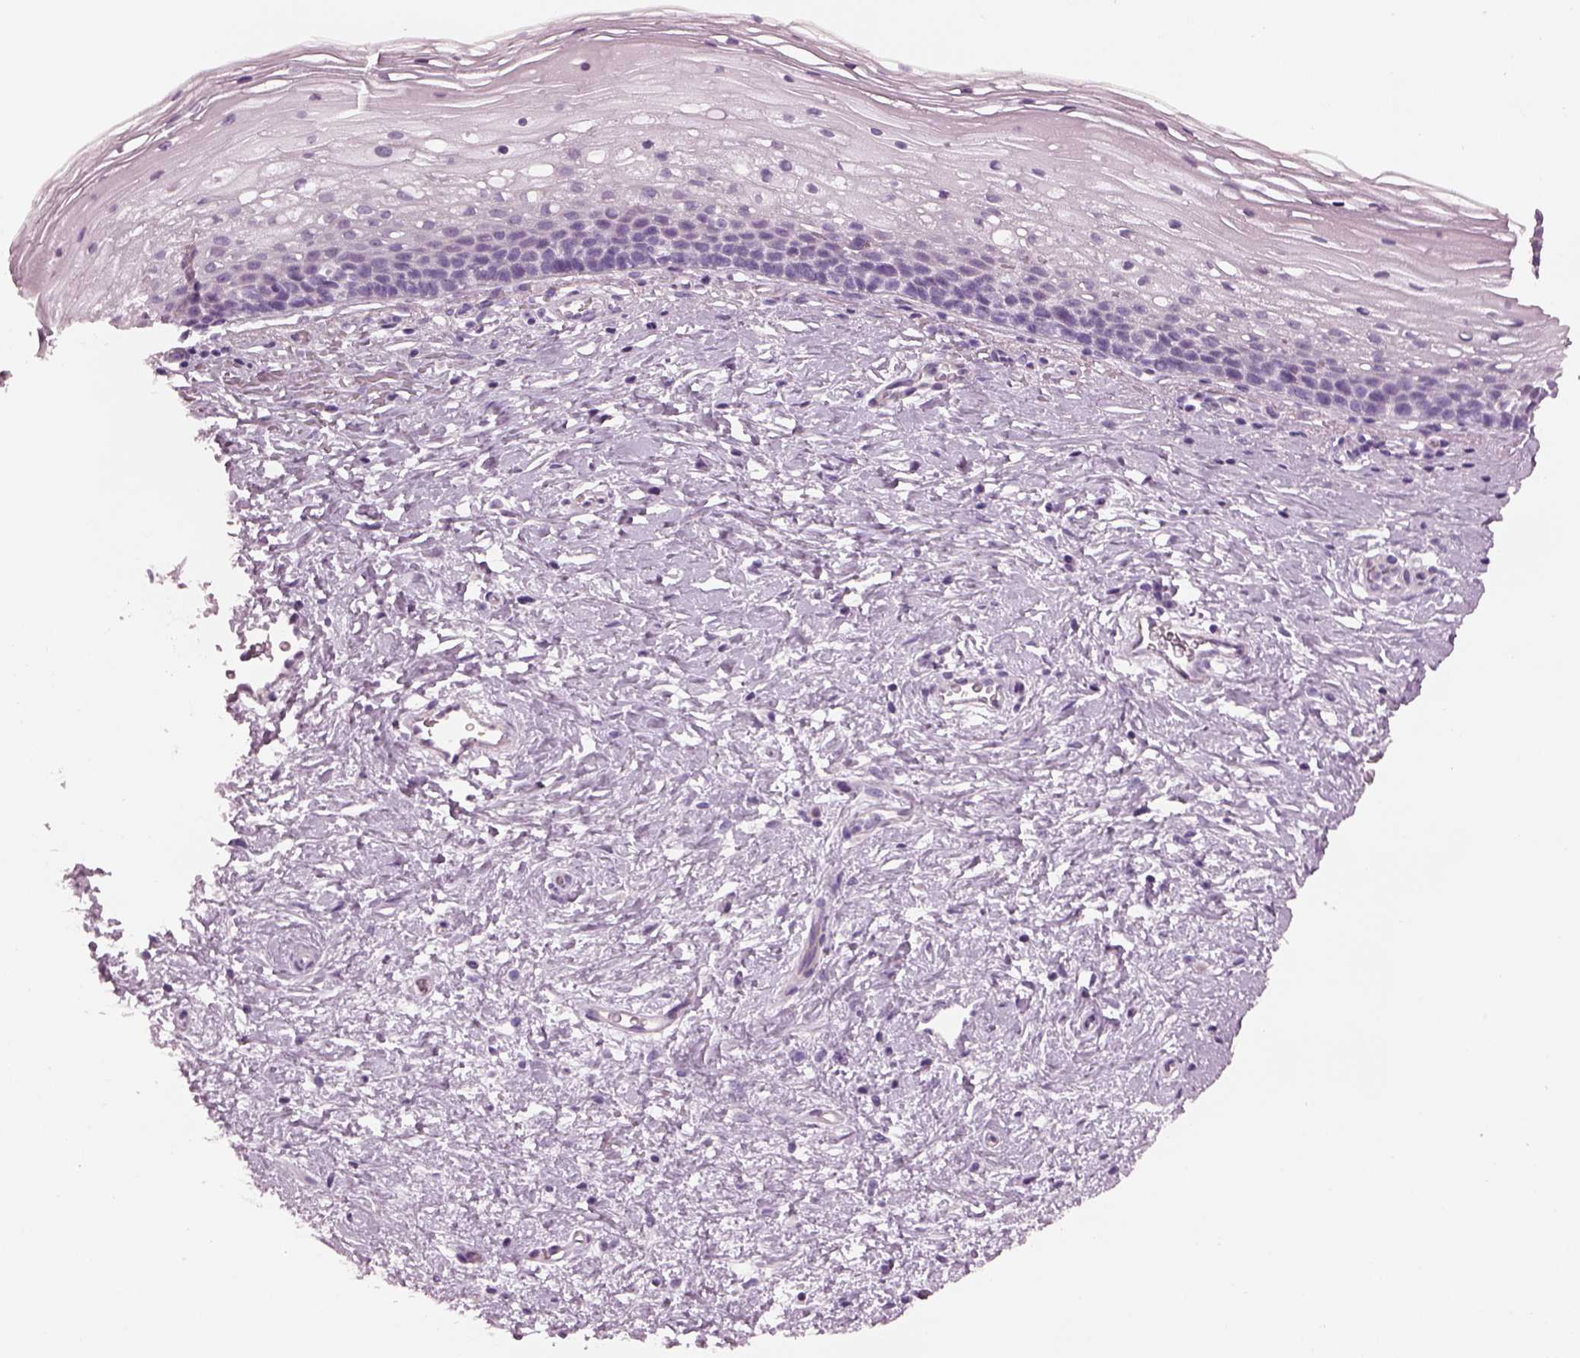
{"staining": {"intensity": "negative", "quantity": "none", "location": "none"}, "tissue": "cervix", "cell_type": "Glandular cells", "image_type": "normal", "snomed": [{"axis": "morphology", "description": "Normal tissue, NOS"}, {"axis": "topography", "description": "Cervix"}], "caption": "The immunohistochemistry histopathology image has no significant staining in glandular cells of cervix.", "gene": "PDC", "patient": {"sex": "female", "age": 34}}